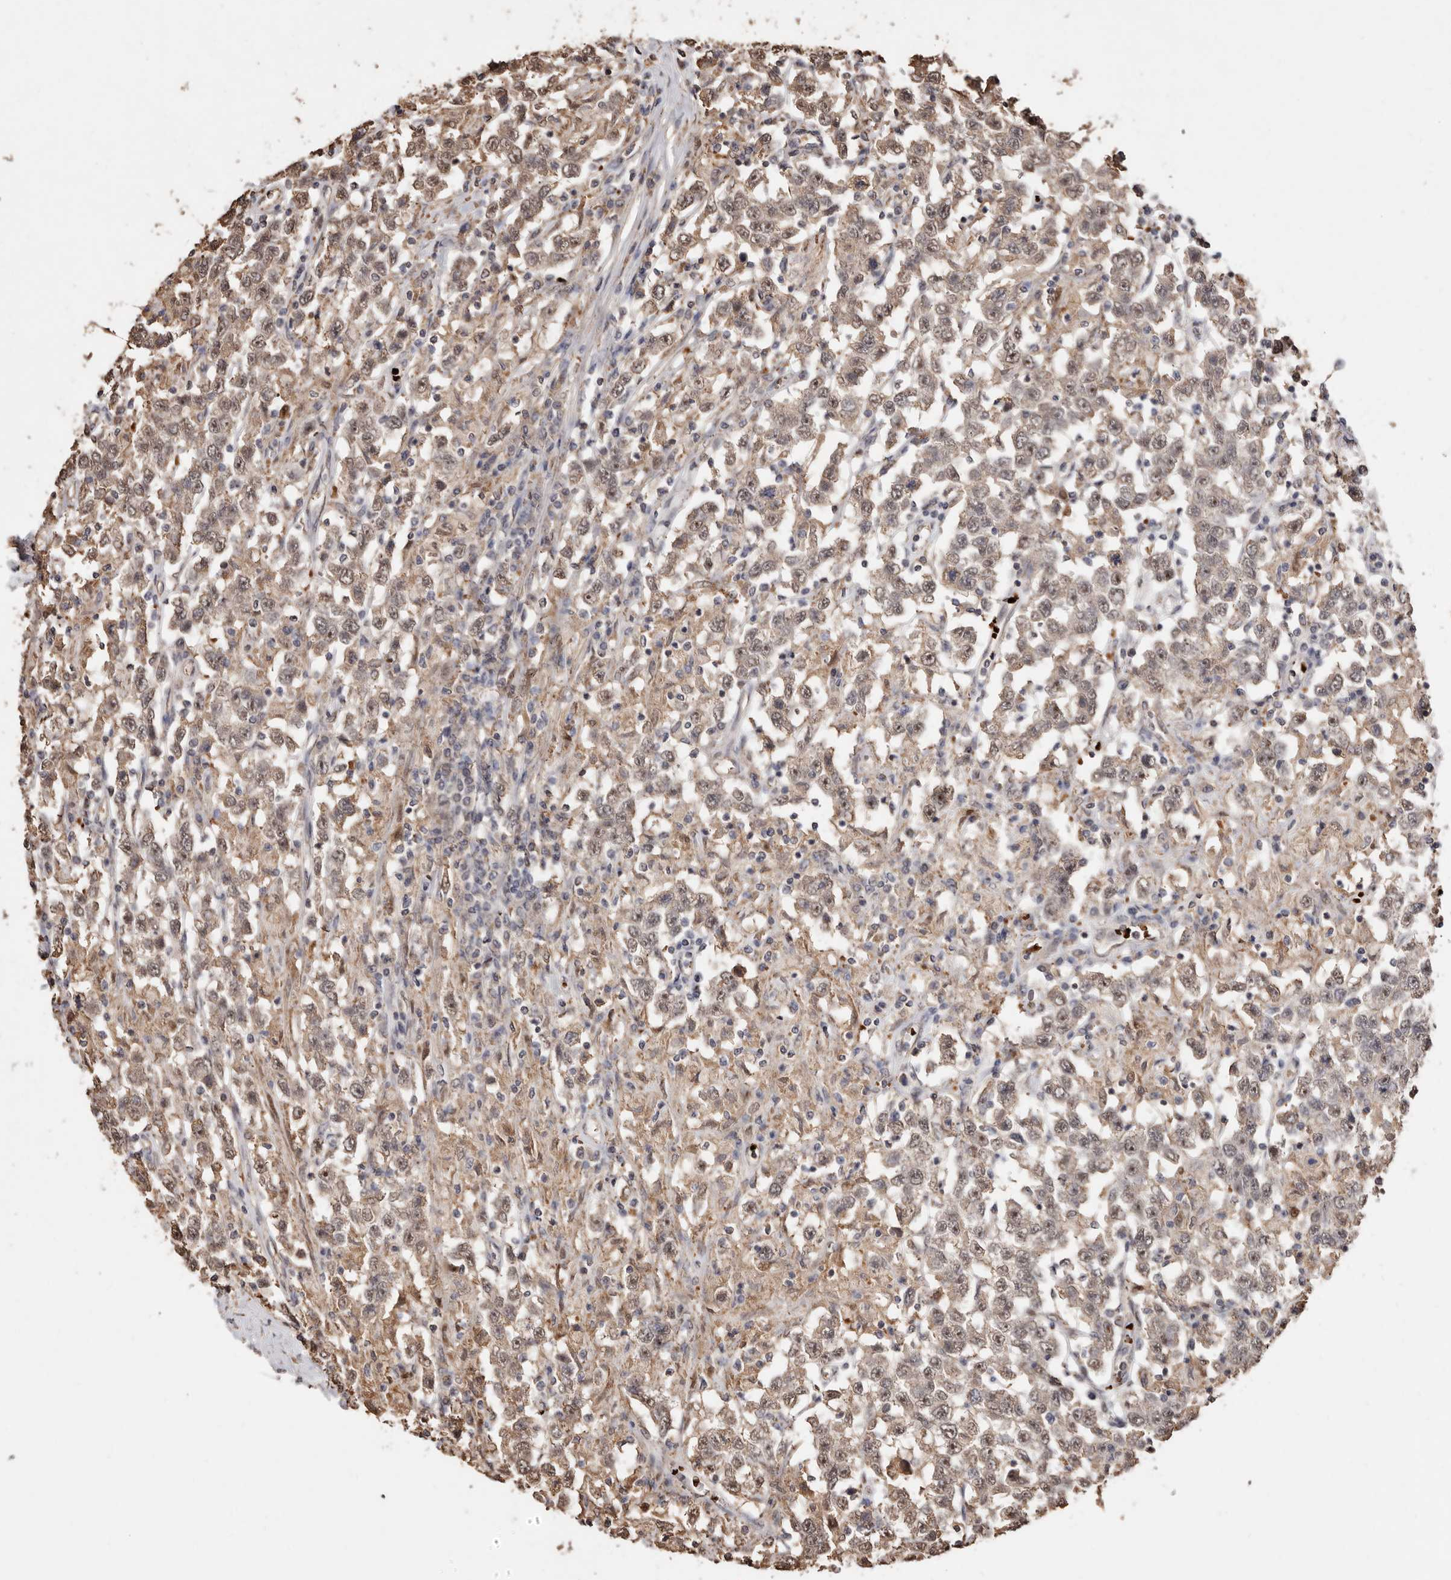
{"staining": {"intensity": "weak", "quantity": ">75%", "location": "cytoplasmic/membranous,nuclear"}, "tissue": "testis cancer", "cell_type": "Tumor cells", "image_type": "cancer", "snomed": [{"axis": "morphology", "description": "Seminoma, NOS"}, {"axis": "topography", "description": "Testis"}], "caption": "Protein staining of testis cancer tissue demonstrates weak cytoplasmic/membranous and nuclear expression in about >75% of tumor cells.", "gene": "GRAMD2A", "patient": {"sex": "male", "age": 41}}